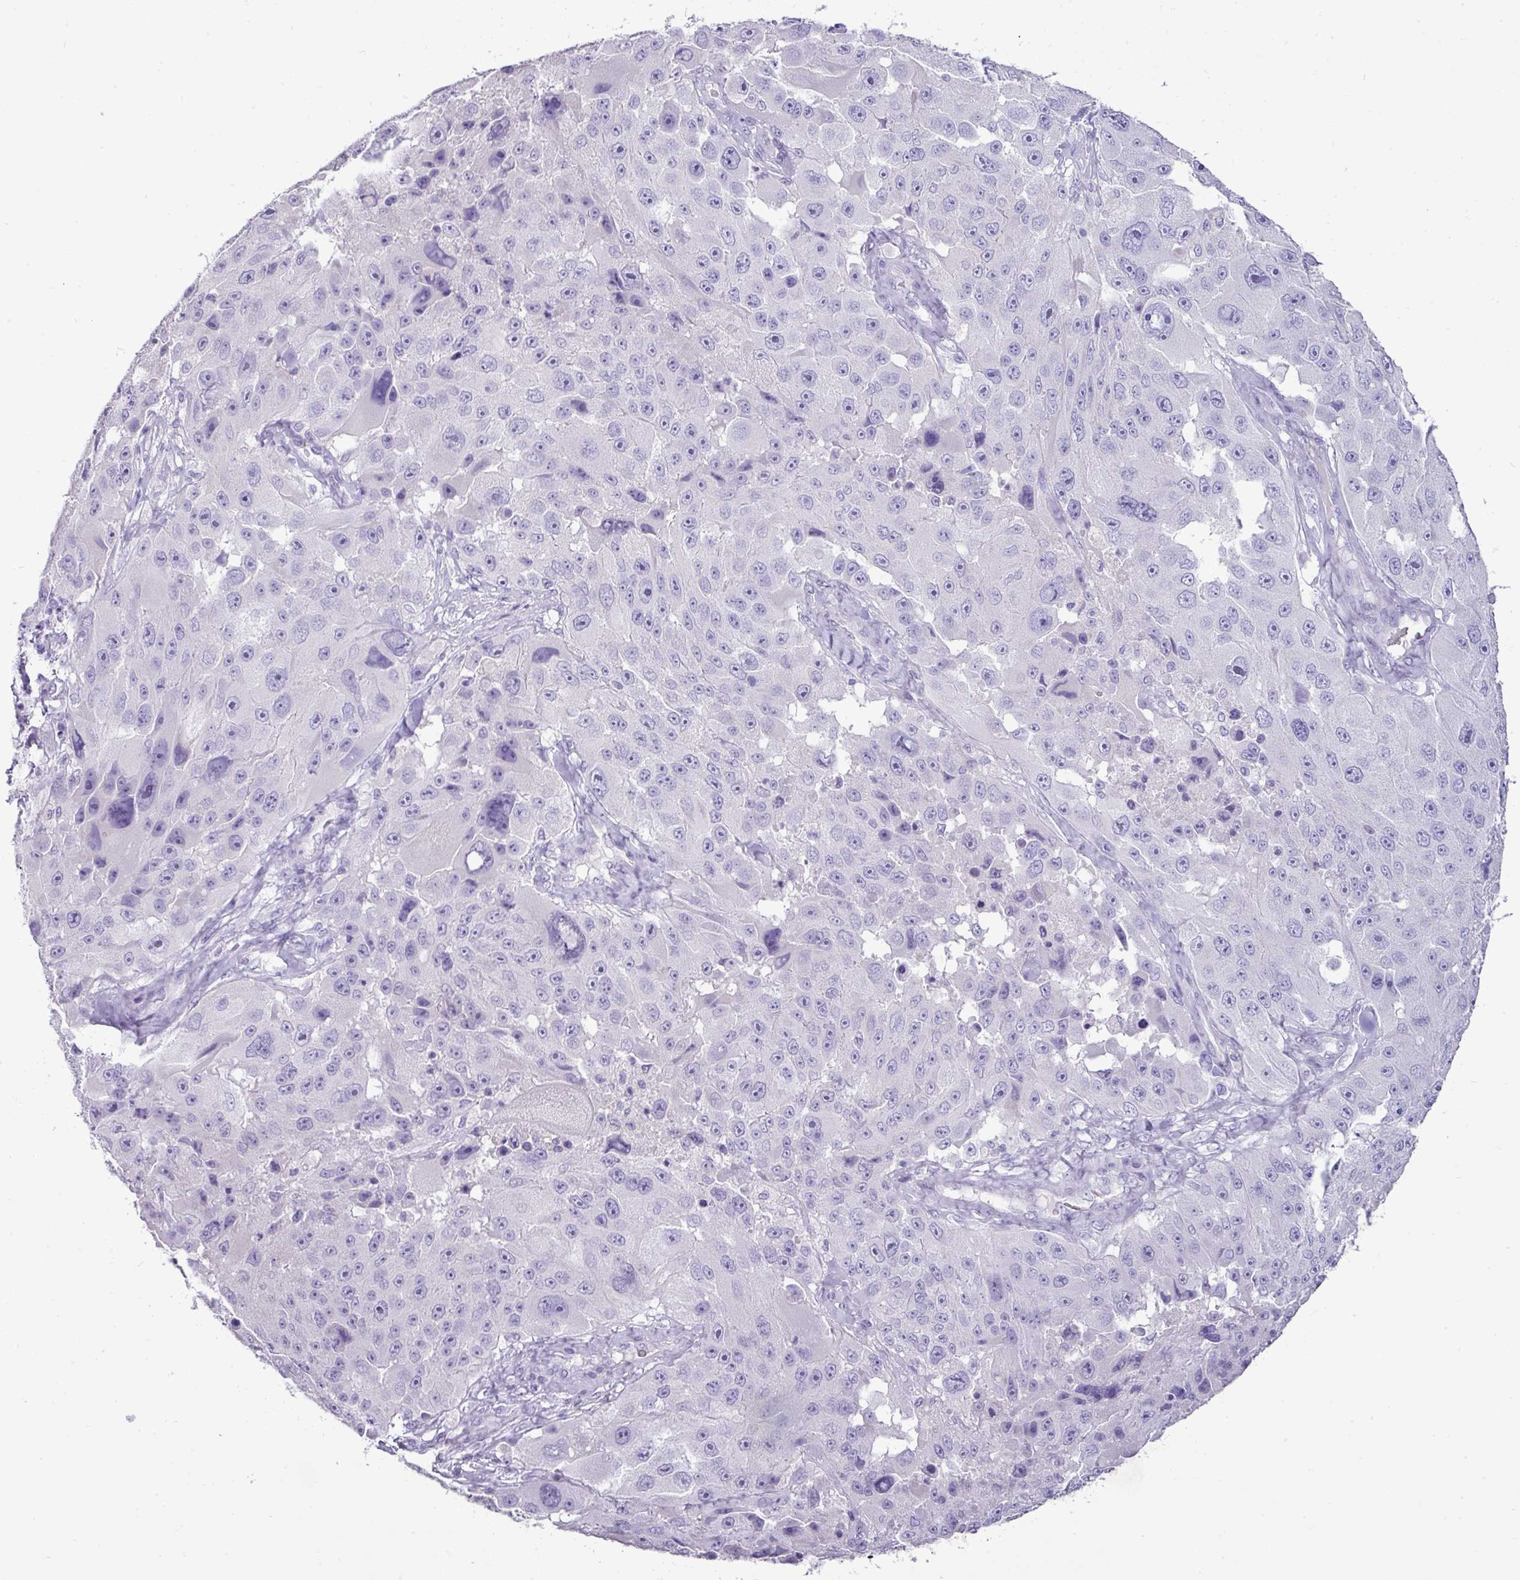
{"staining": {"intensity": "negative", "quantity": "none", "location": "none"}, "tissue": "melanoma", "cell_type": "Tumor cells", "image_type": "cancer", "snomed": [{"axis": "morphology", "description": "Malignant melanoma, Metastatic site"}, {"axis": "topography", "description": "Lymph node"}], "caption": "The image reveals no significant expression in tumor cells of melanoma. (Brightfield microscopy of DAB (3,3'-diaminobenzidine) immunohistochemistry (IHC) at high magnification).", "gene": "GSTA3", "patient": {"sex": "male", "age": 62}}